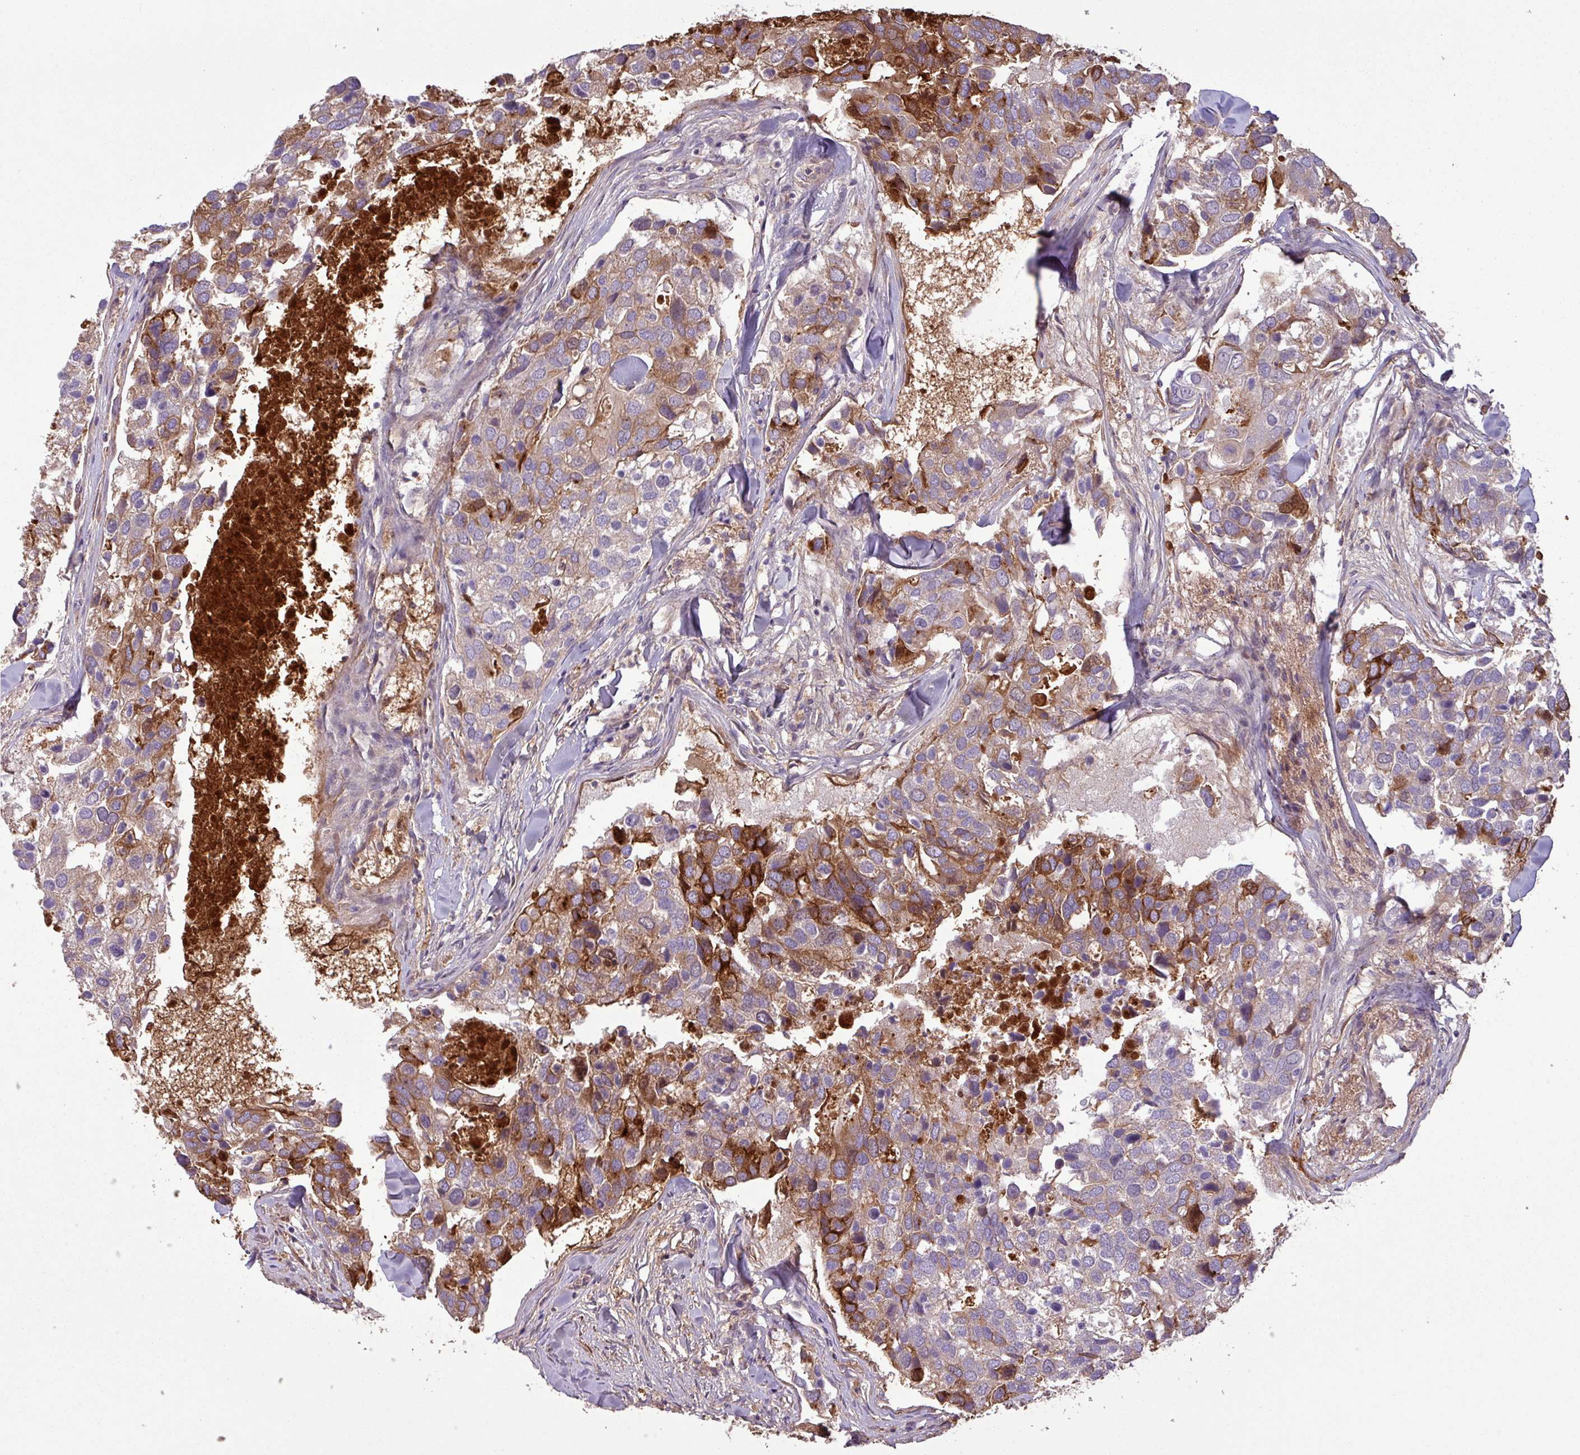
{"staining": {"intensity": "strong", "quantity": "<25%", "location": "cytoplasmic/membranous"}, "tissue": "breast cancer", "cell_type": "Tumor cells", "image_type": "cancer", "snomed": [{"axis": "morphology", "description": "Duct carcinoma"}, {"axis": "topography", "description": "Breast"}], "caption": "Breast infiltrating ductal carcinoma was stained to show a protein in brown. There is medium levels of strong cytoplasmic/membranous expression in approximately <25% of tumor cells. (IHC, brightfield microscopy, high magnification).", "gene": "C4B", "patient": {"sex": "female", "age": 83}}